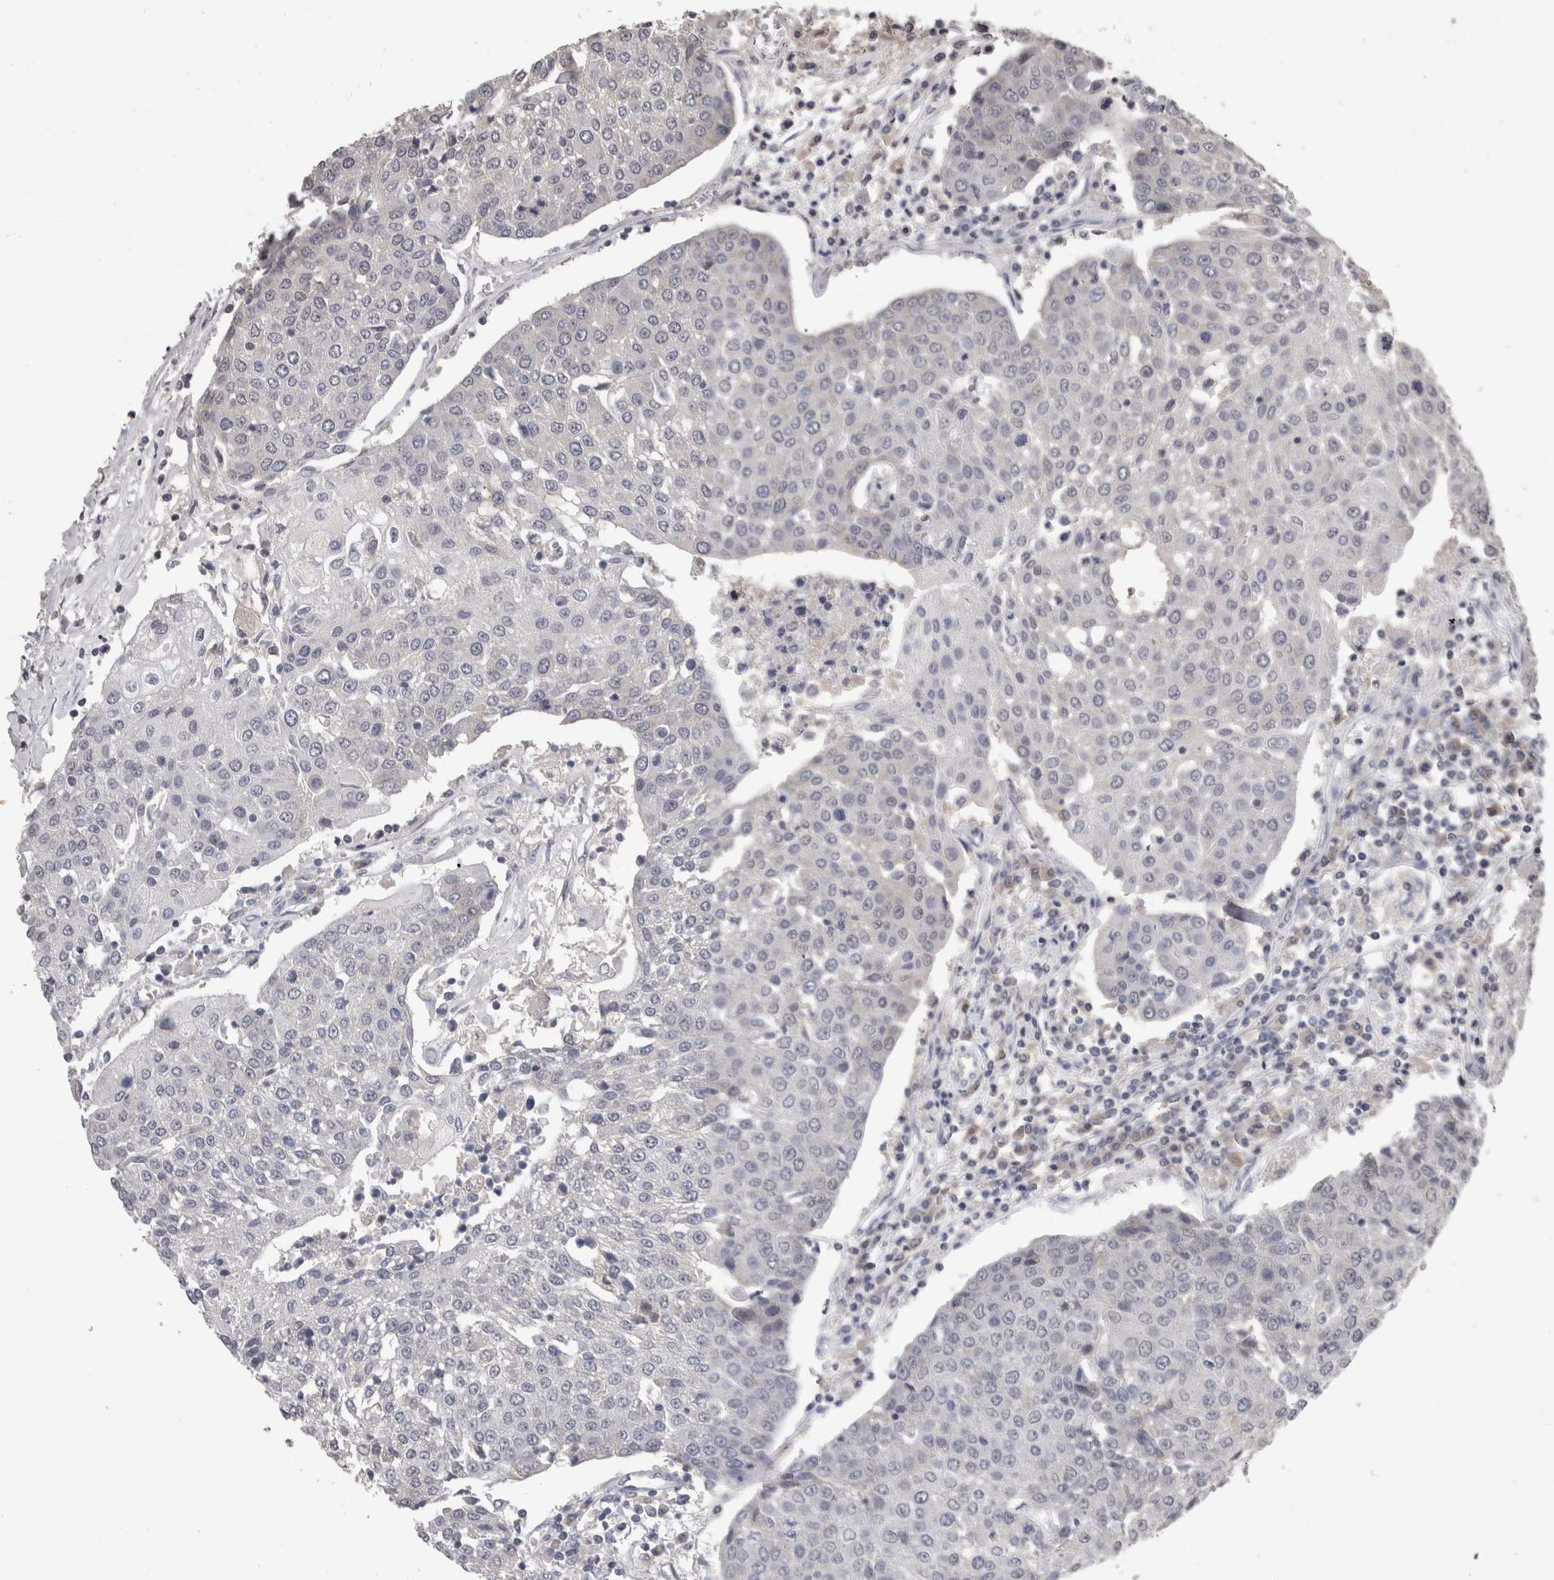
{"staining": {"intensity": "negative", "quantity": "none", "location": "none"}, "tissue": "urothelial cancer", "cell_type": "Tumor cells", "image_type": "cancer", "snomed": [{"axis": "morphology", "description": "Urothelial carcinoma, High grade"}, {"axis": "topography", "description": "Urinary bladder"}], "caption": "Photomicrograph shows no significant protein staining in tumor cells of urothelial cancer.", "gene": "DDX17", "patient": {"sex": "female", "age": 85}}